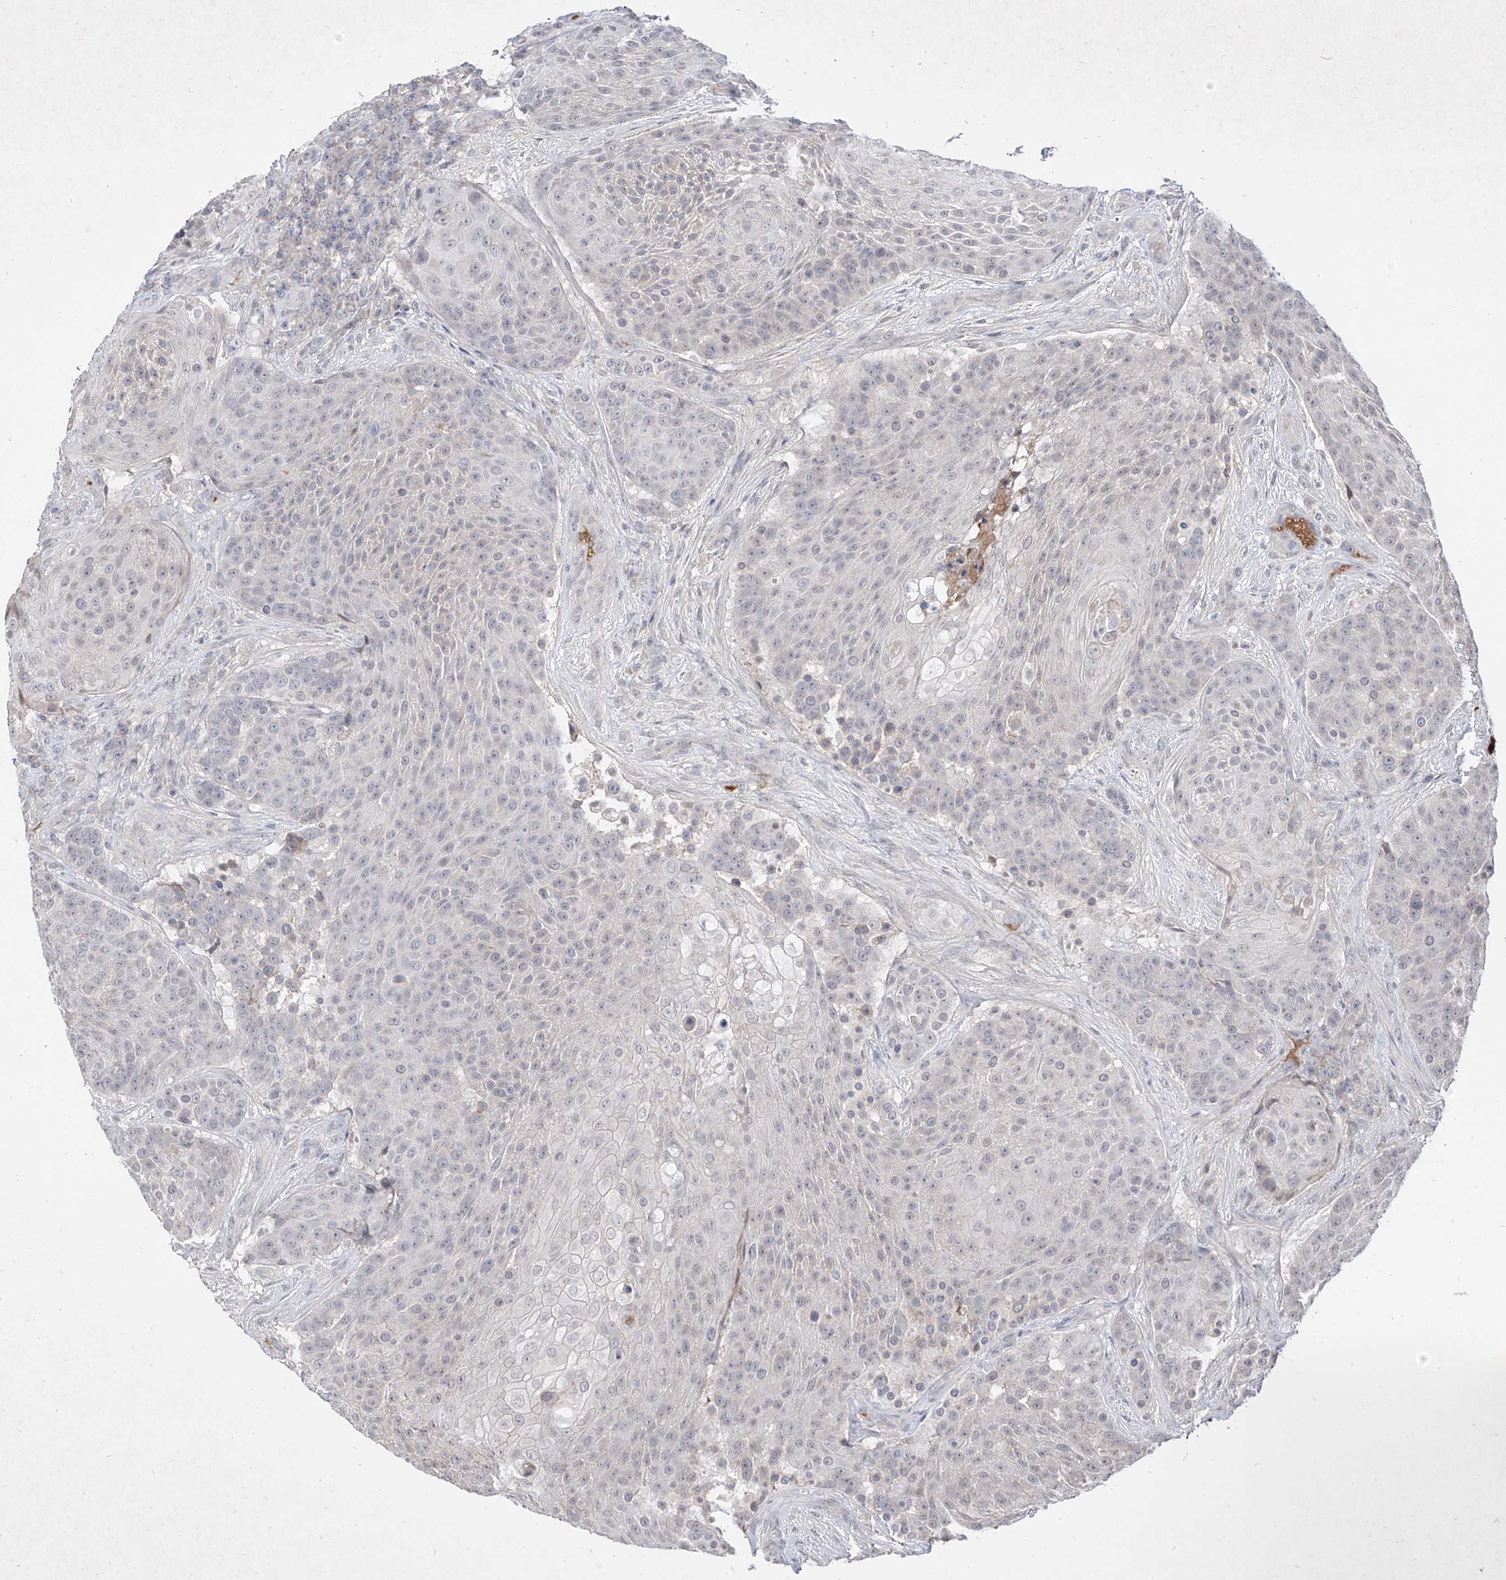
{"staining": {"intensity": "negative", "quantity": "none", "location": "none"}, "tissue": "urothelial cancer", "cell_type": "Tumor cells", "image_type": "cancer", "snomed": [{"axis": "morphology", "description": "Urothelial carcinoma, High grade"}, {"axis": "topography", "description": "Urinary bladder"}], "caption": "Urothelial cancer stained for a protein using IHC displays no staining tumor cells.", "gene": "C4A", "patient": {"sex": "female", "age": 63}}